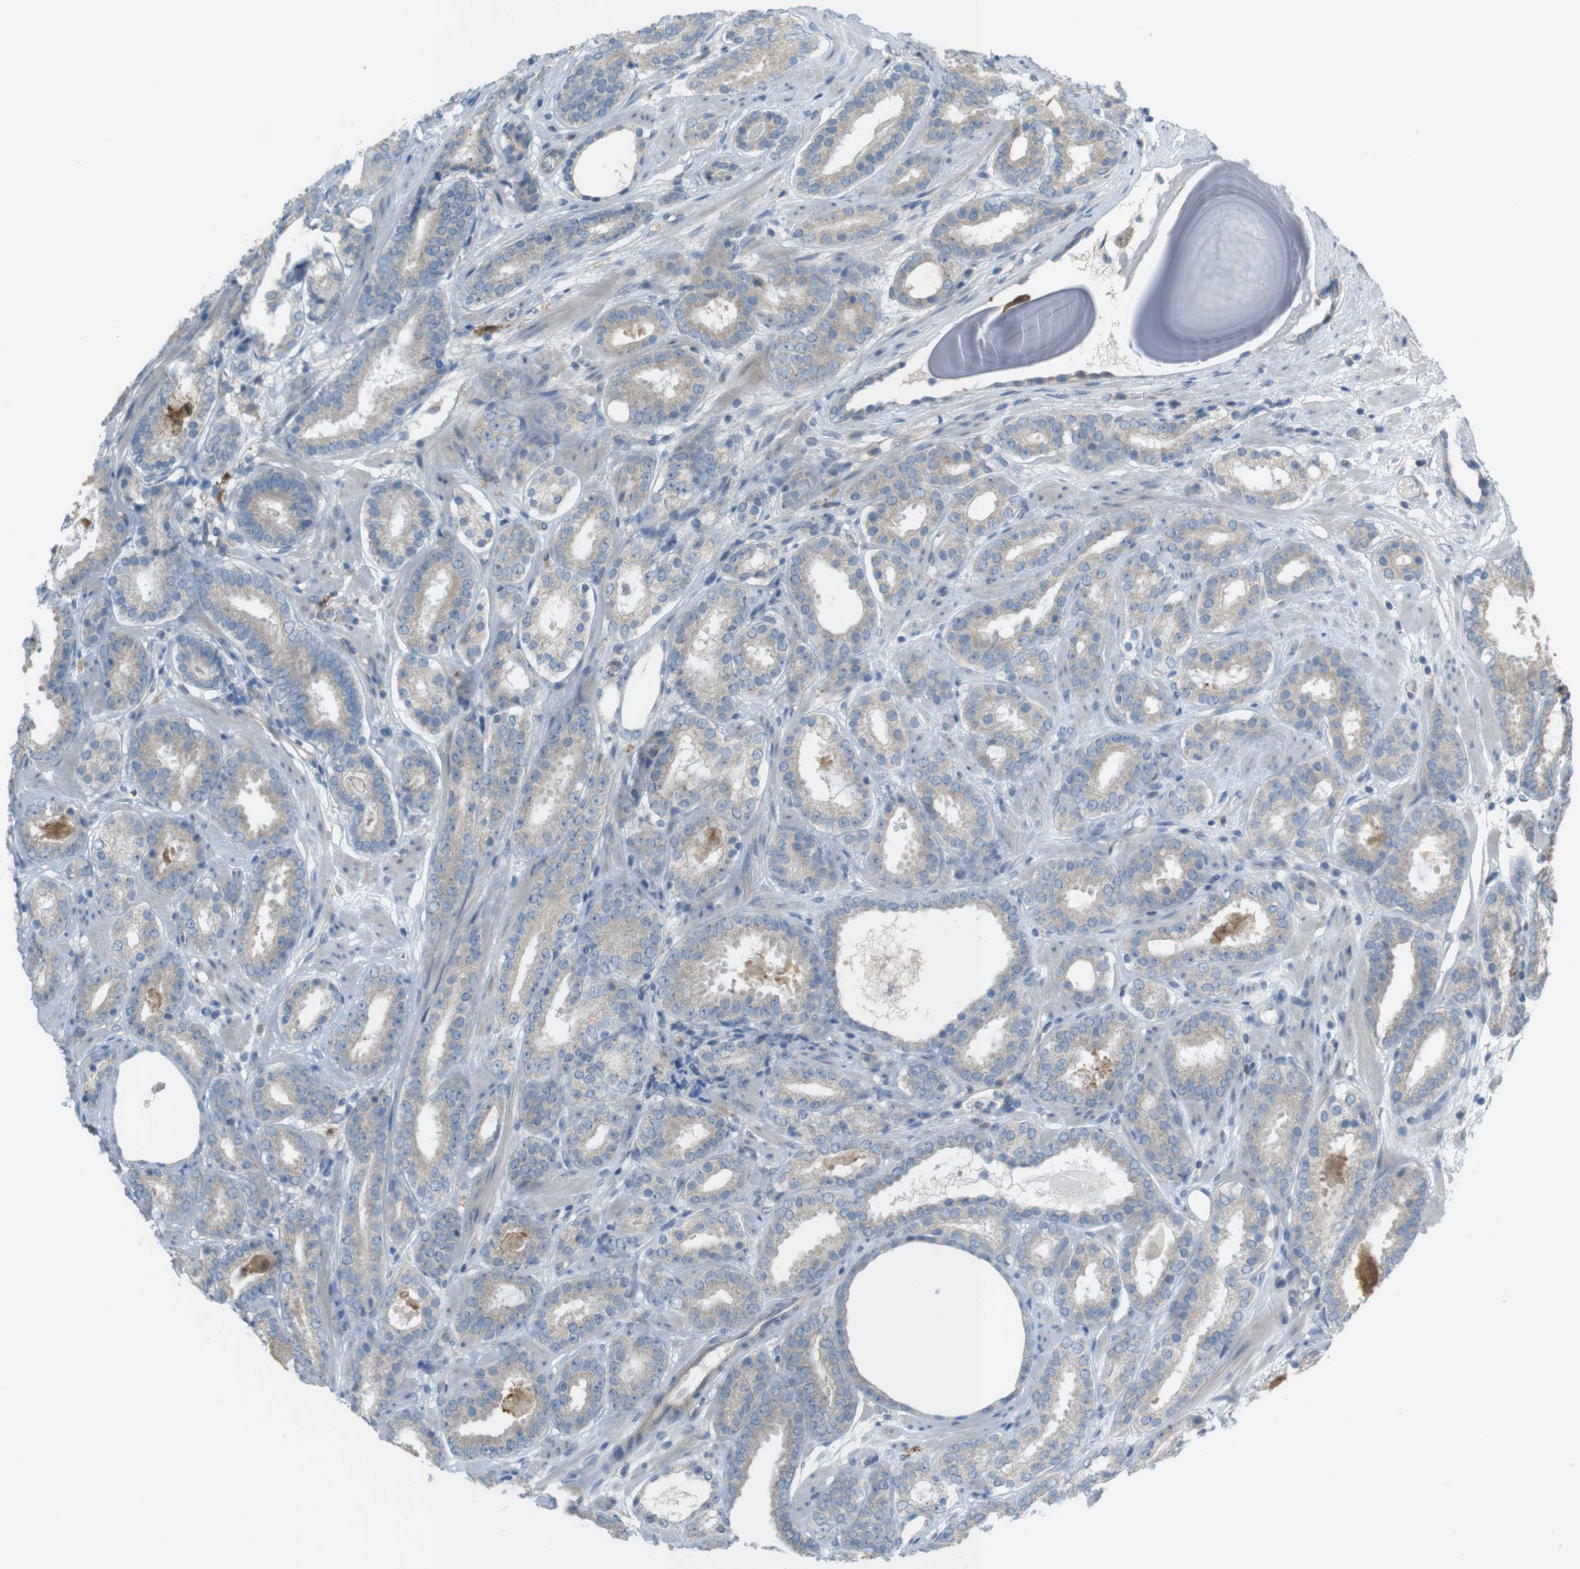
{"staining": {"intensity": "weak", "quantity": "25%-75%", "location": "cytoplasmic/membranous"}, "tissue": "prostate cancer", "cell_type": "Tumor cells", "image_type": "cancer", "snomed": [{"axis": "morphology", "description": "Adenocarcinoma, Low grade"}, {"axis": "topography", "description": "Prostate"}], "caption": "Immunohistochemical staining of human prostate cancer (low-grade adenocarcinoma) exhibits low levels of weak cytoplasmic/membranous positivity in about 25%-75% of tumor cells.", "gene": "TMEM41B", "patient": {"sex": "male", "age": 69}}